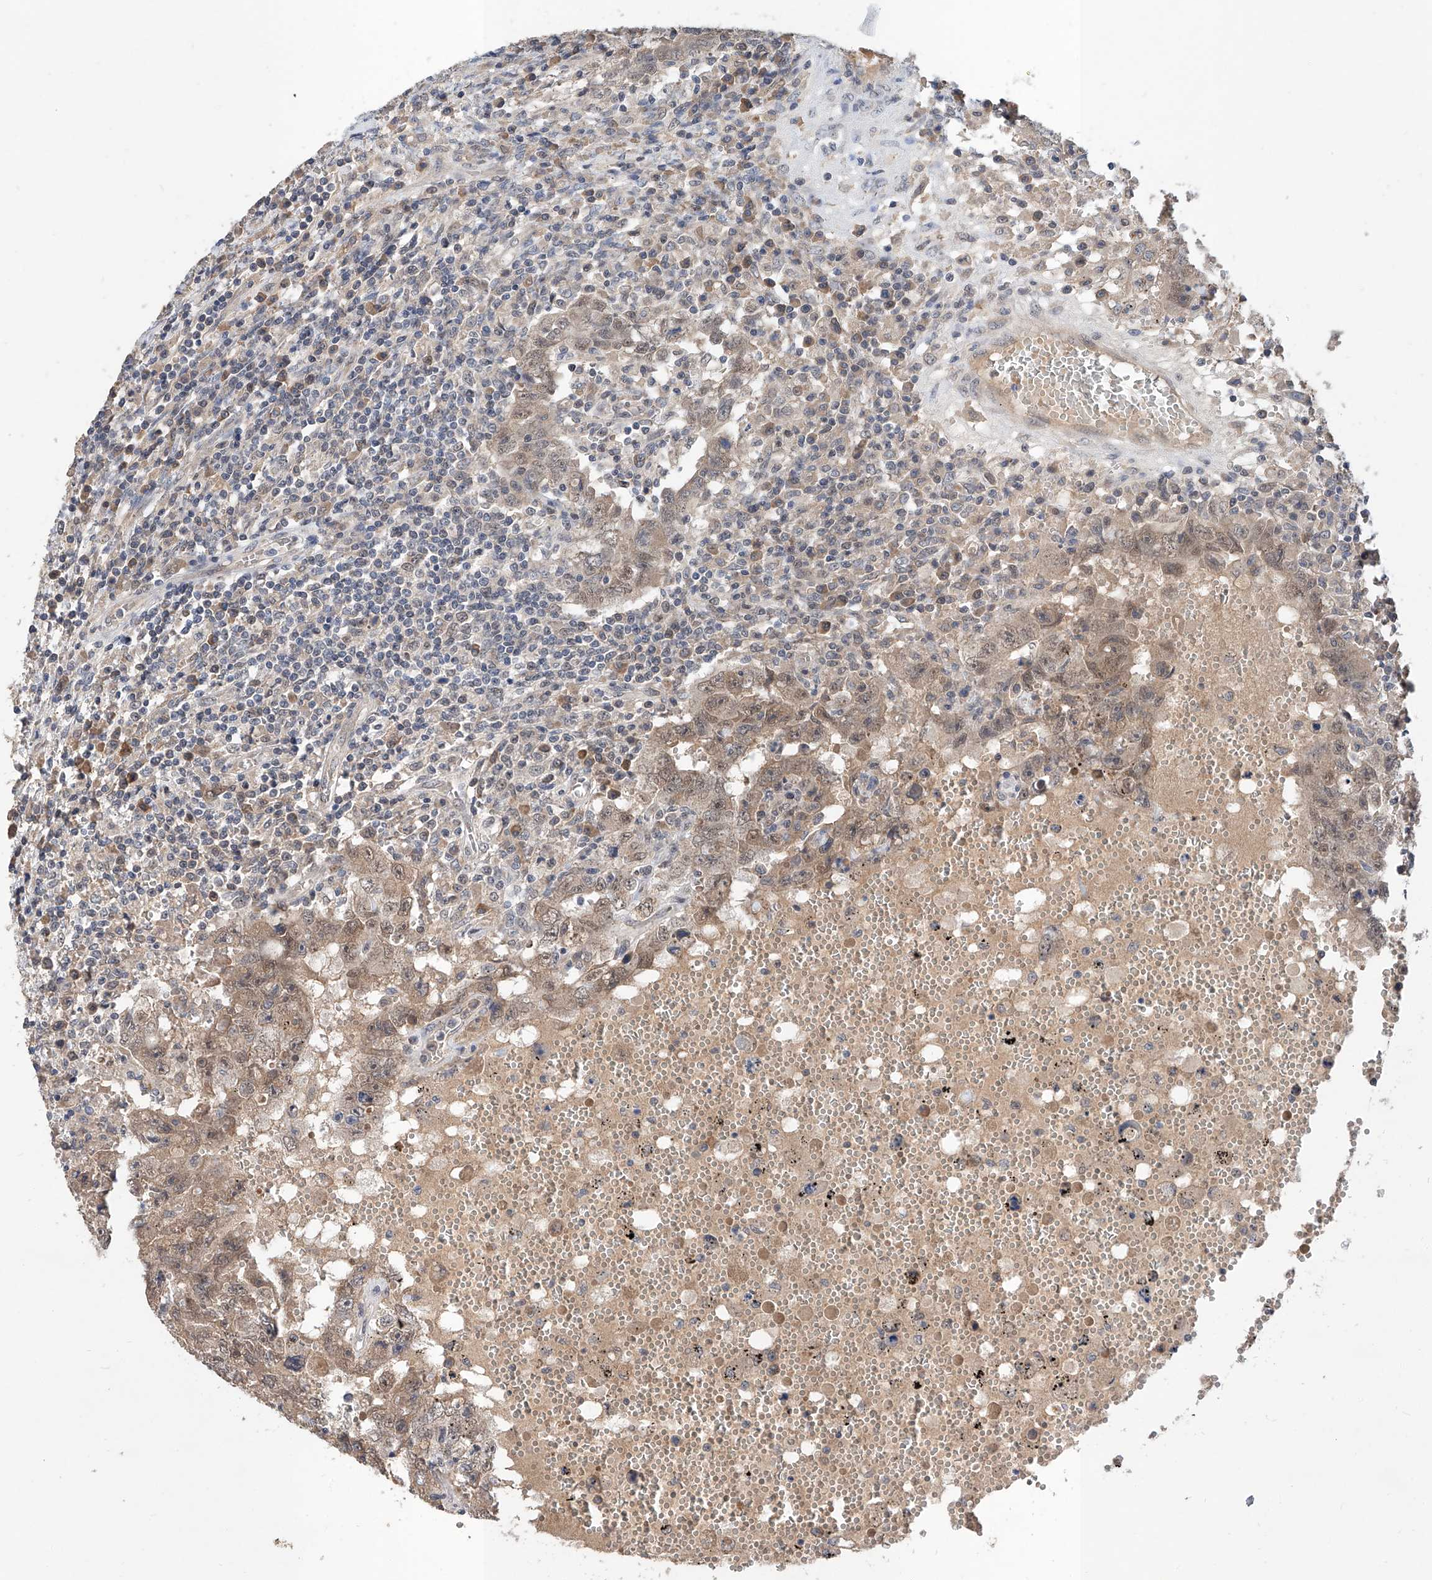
{"staining": {"intensity": "weak", "quantity": ">75%", "location": "cytoplasmic/membranous"}, "tissue": "testis cancer", "cell_type": "Tumor cells", "image_type": "cancer", "snomed": [{"axis": "morphology", "description": "Carcinoma, Embryonal, NOS"}, {"axis": "topography", "description": "Testis"}], "caption": "Immunohistochemical staining of human testis embryonal carcinoma reveals low levels of weak cytoplasmic/membranous positivity in about >75% of tumor cells.", "gene": "CARMIL3", "patient": {"sex": "male", "age": 26}}